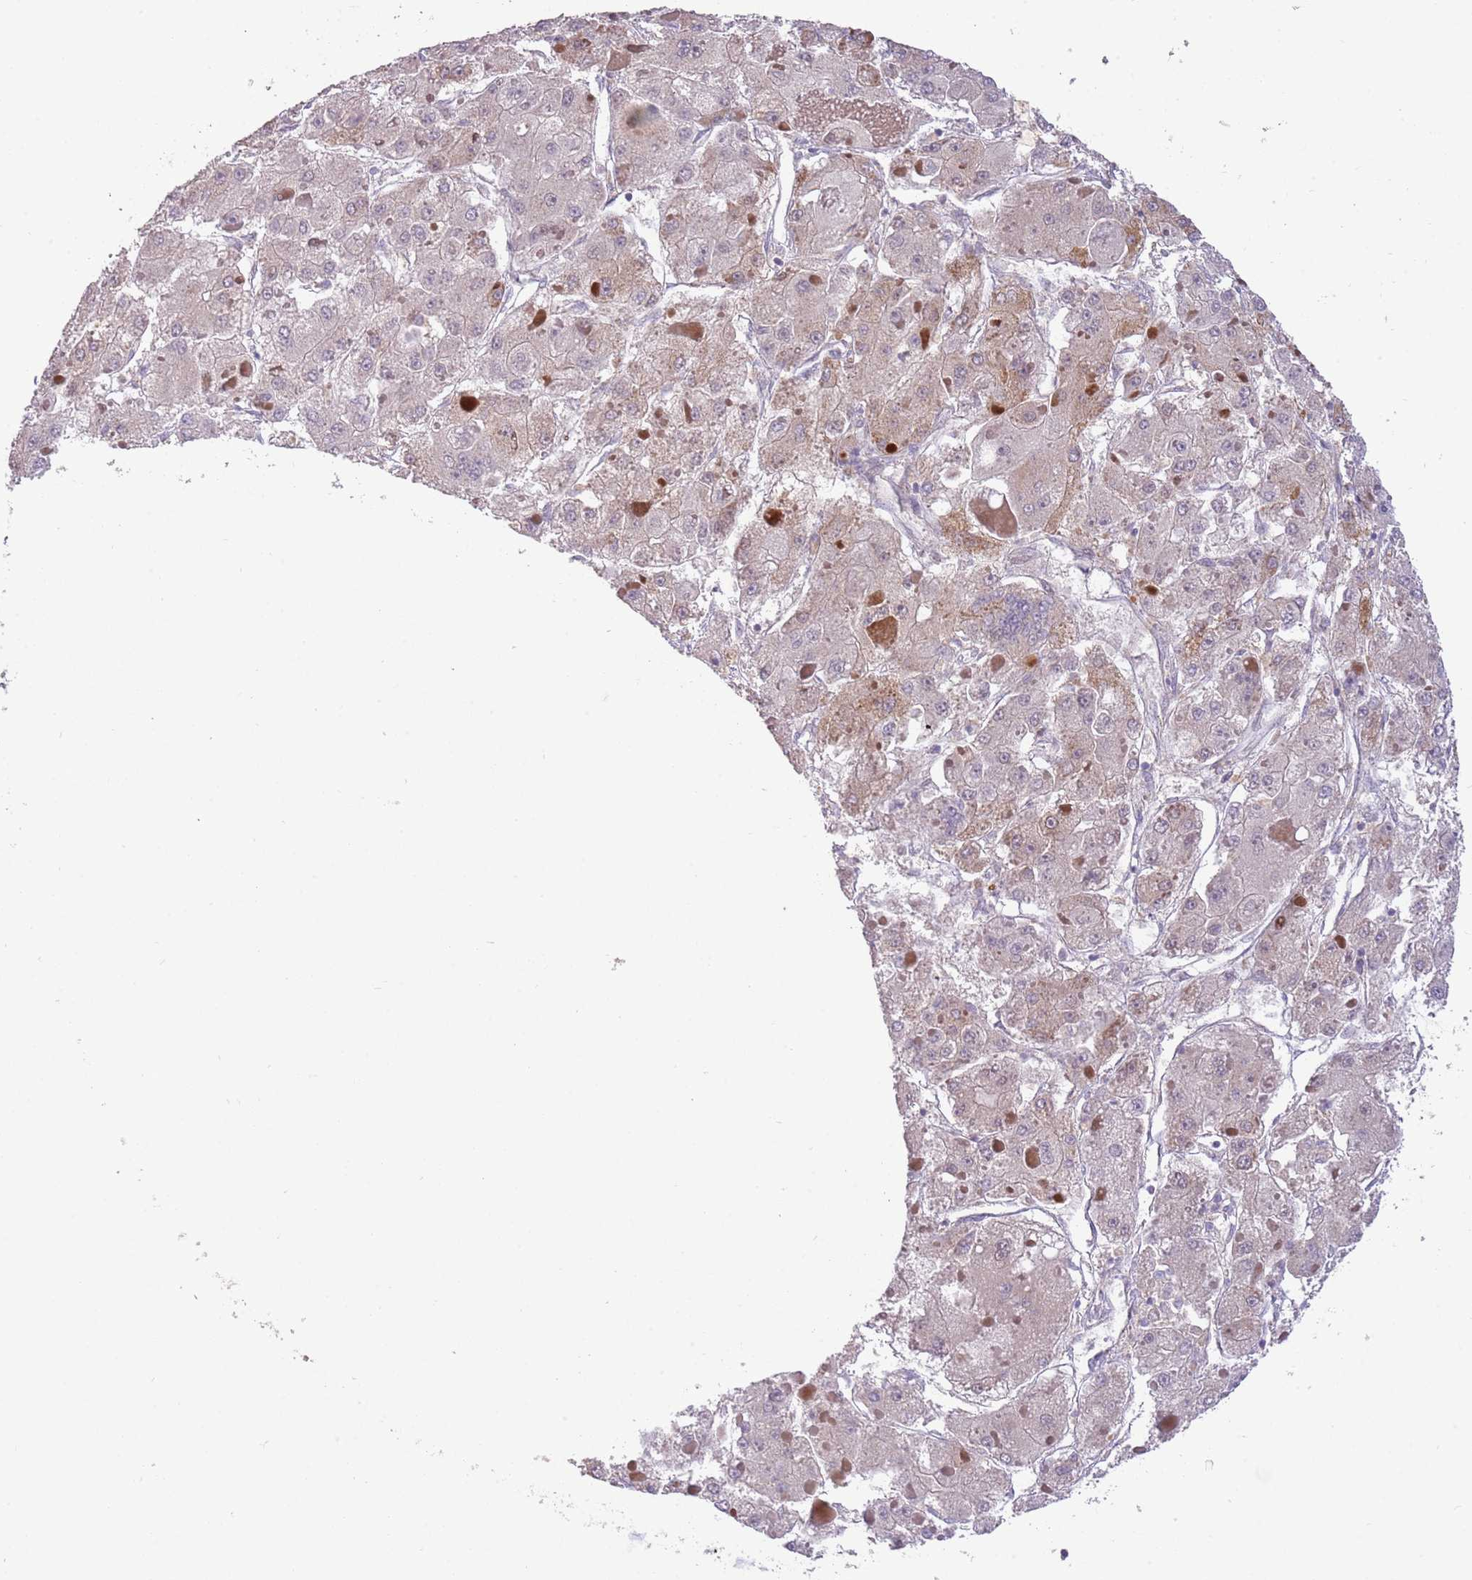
{"staining": {"intensity": "weak", "quantity": "<25%", "location": "cytoplasmic/membranous"}, "tissue": "liver cancer", "cell_type": "Tumor cells", "image_type": "cancer", "snomed": [{"axis": "morphology", "description": "Carcinoma, Hepatocellular, NOS"}, {"axis": "topography", "description": "Liver"}], "caption": "Immunohistochemical staining of human liver hepatocellular carcinoma reveals no significant staining in tumor cells. (DAB (3,3'-diaminobenzidine) immunohistochemistry visualized using brightfield microscopy, high magnification).", "gene": "SFTPA1", "patient": {"sex": "female", "age": 73}}